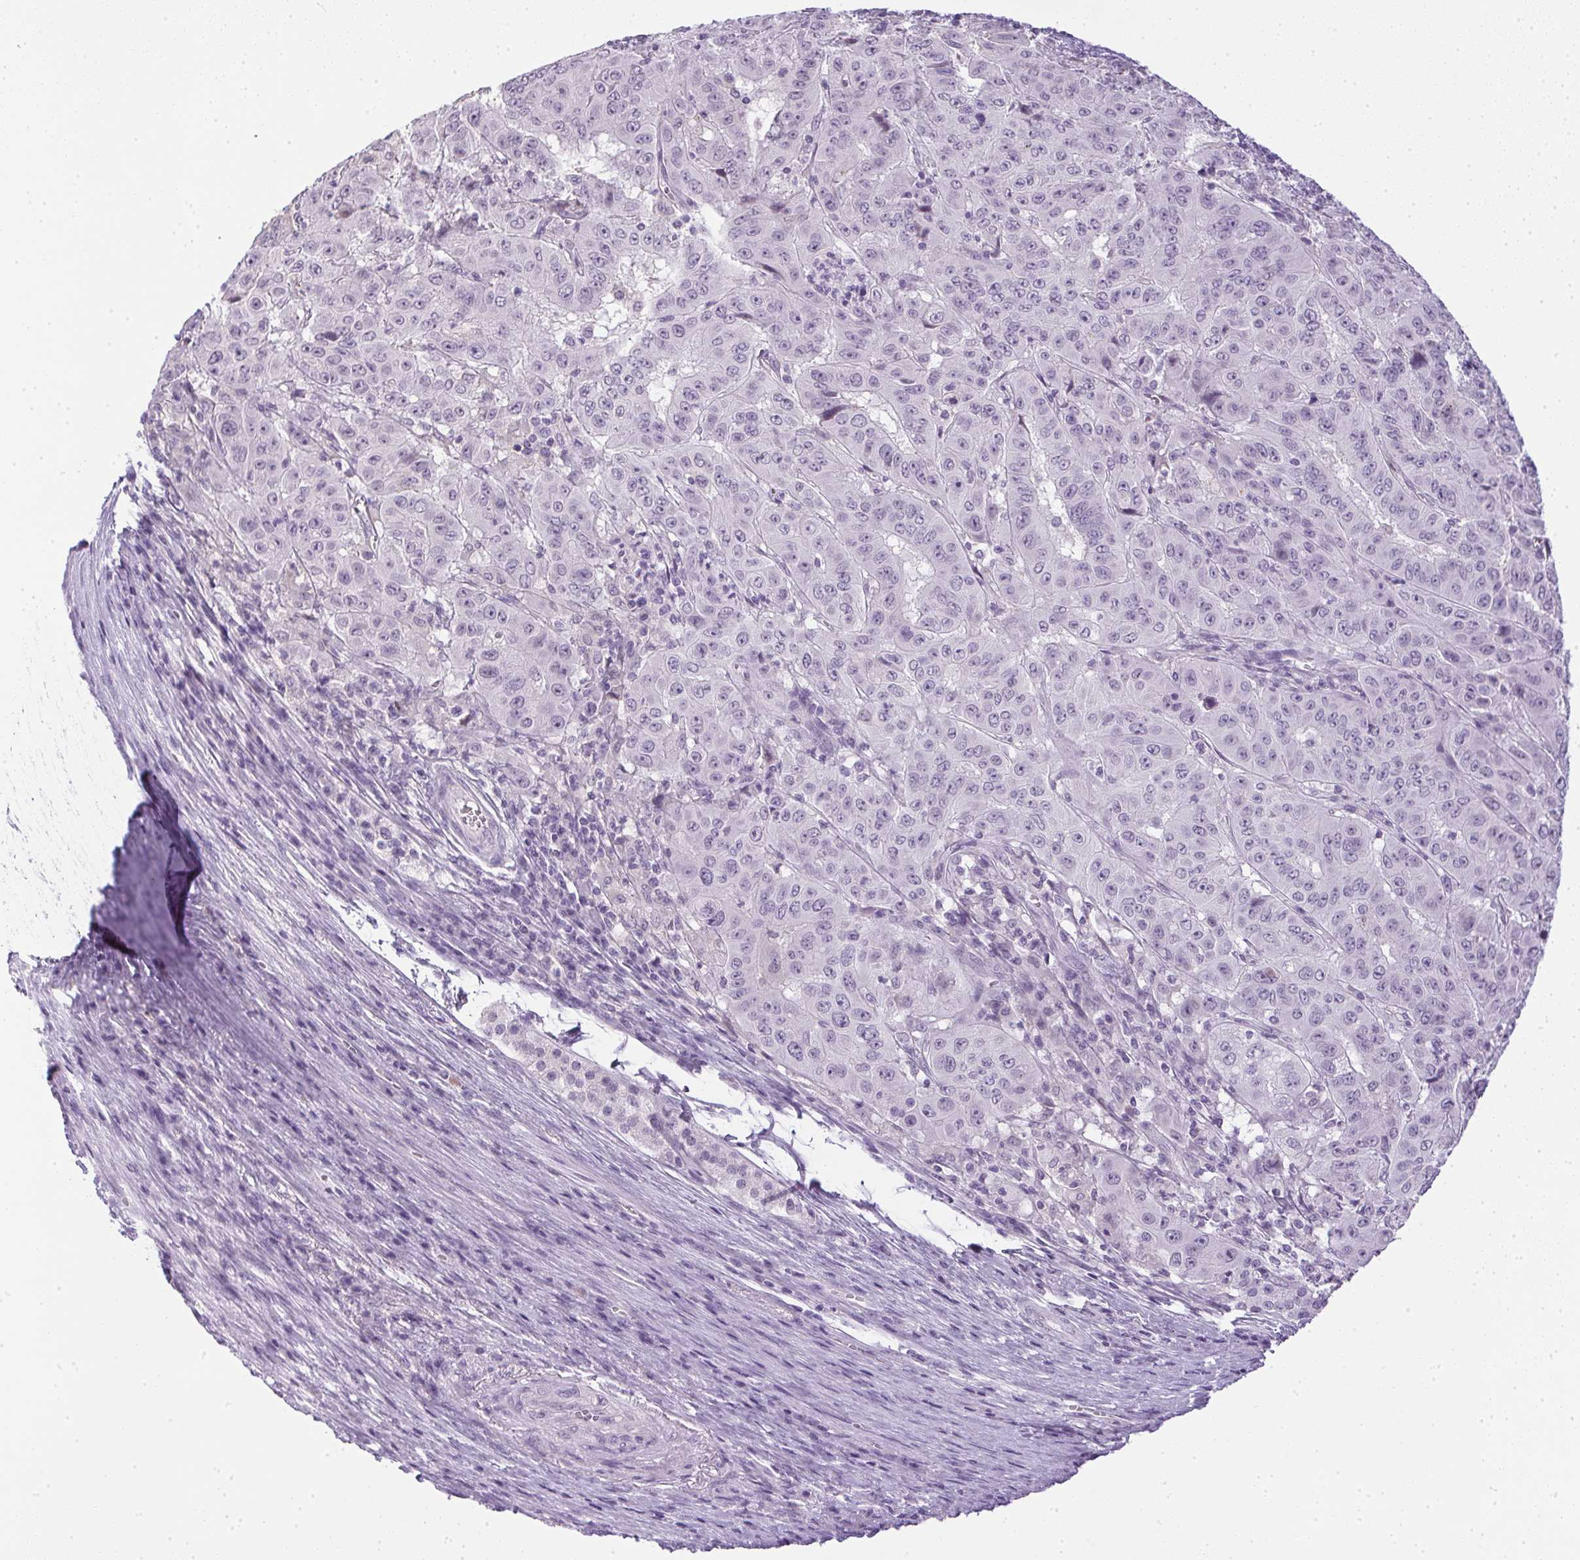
{"staining": {"intensity": "negative", "quantity": "none", "location": "none"}, "tissue": "pancreatic cancer", "cell_type": "Tumor cells", "image_type": "cancer", "snomed": [{"axis": "morphology", "description": "Adenocarcinoma, NOS"}, {"axis": "topography", "description": "Pancreas"}], "caption": "Pancreatic cancer (adenocarcinoma) stained for a protein using immunohistochemistry (IHC) displays no staining tumor cells.", "gene": "PRL", "patient": {"sex": "male", "age": 63}}